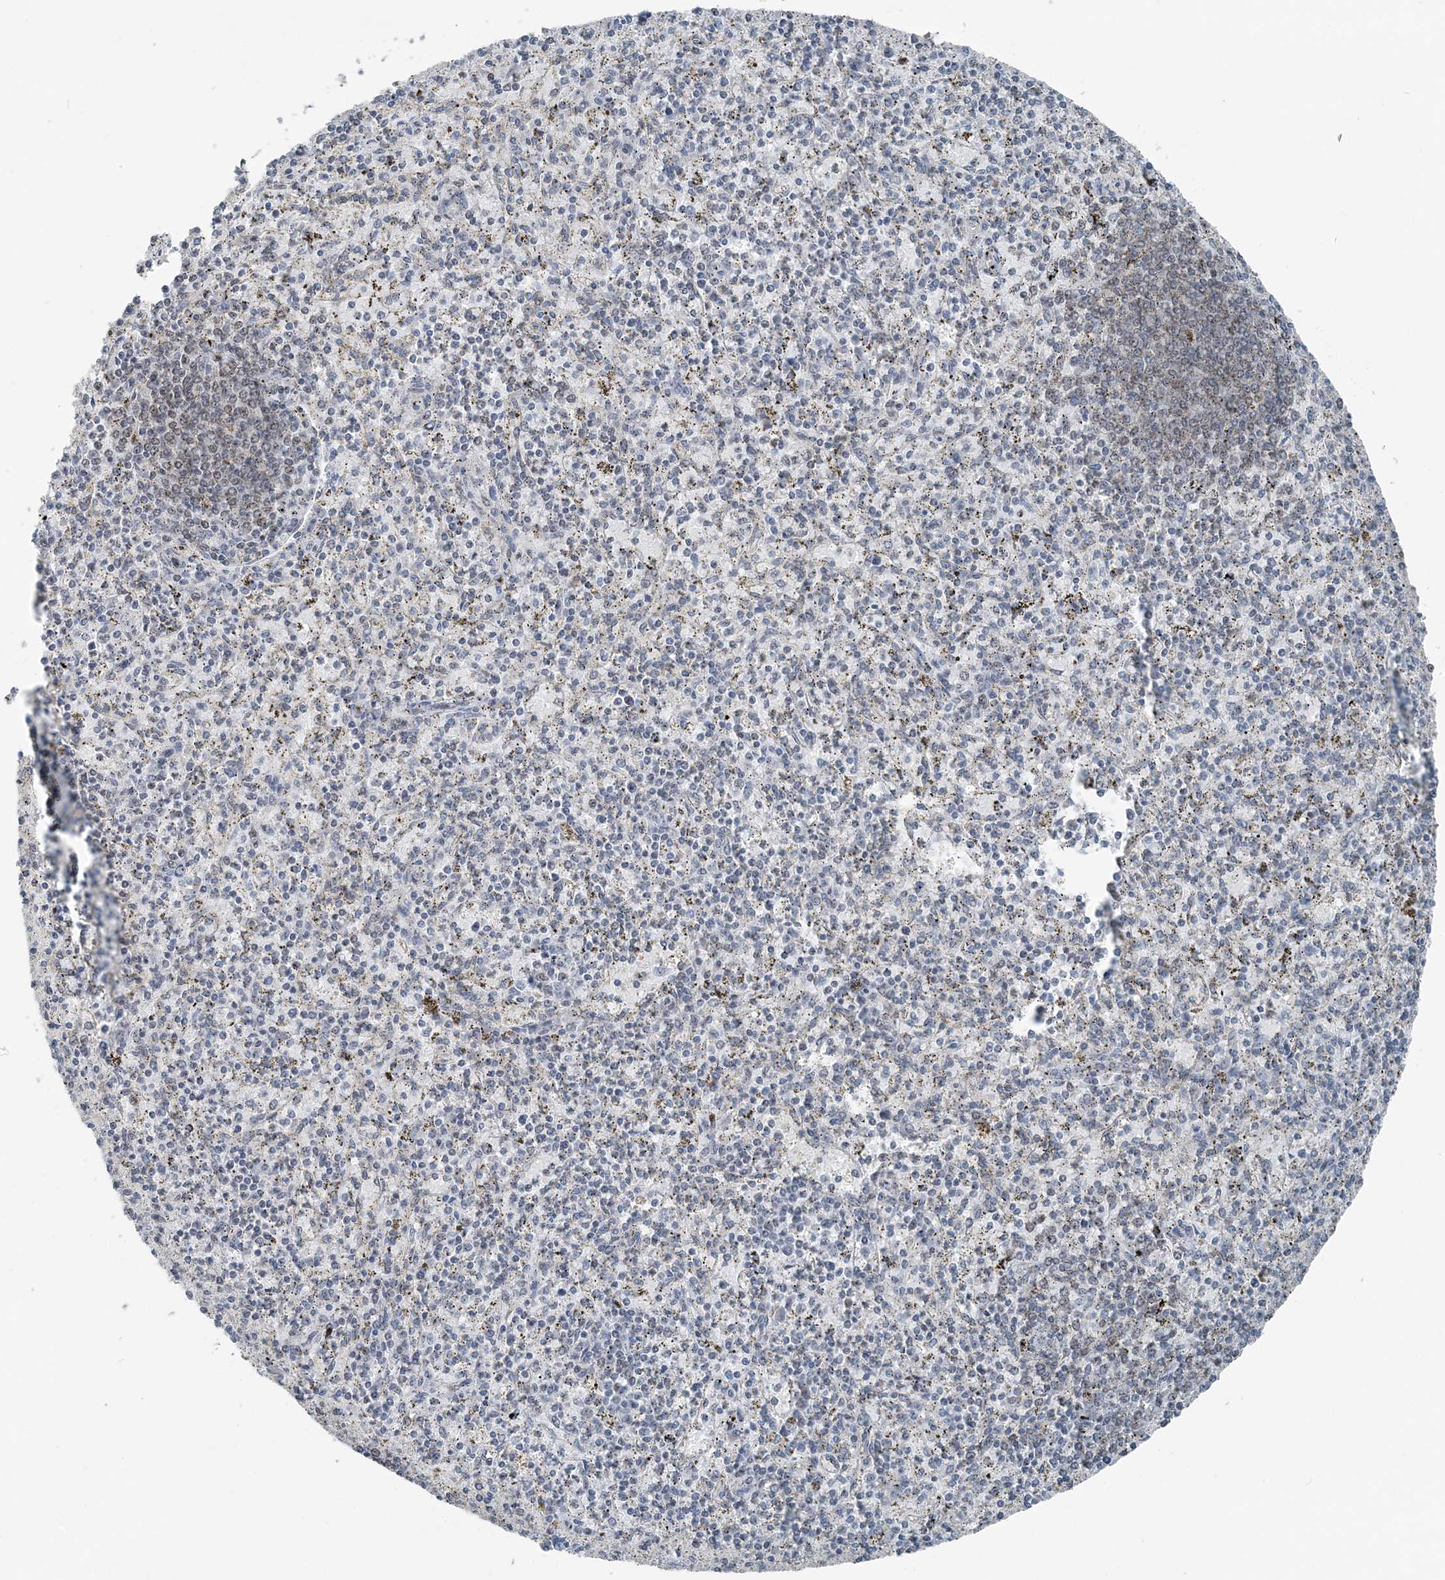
{"staining": {"intensity": "moderate", "quantity": ">75%", "location": "cytoplasmic/membranous"}, "tissue": "spleen", "cell_type": "Cells in red pulp", "image_type": "normal", "snomed": [{"axis": "morphology", "description": "Normal tissue, NOS"}, {"axis": "topography", "description": "Spleen"}], "caption": "The image reveals staining of benign spleen, revealing moderate cytoplasmic/membranous protein staining (brown color) within cells in red pulp.", "gene": "SUCLG1", "patient": {"sex": "male", "age": 72}}